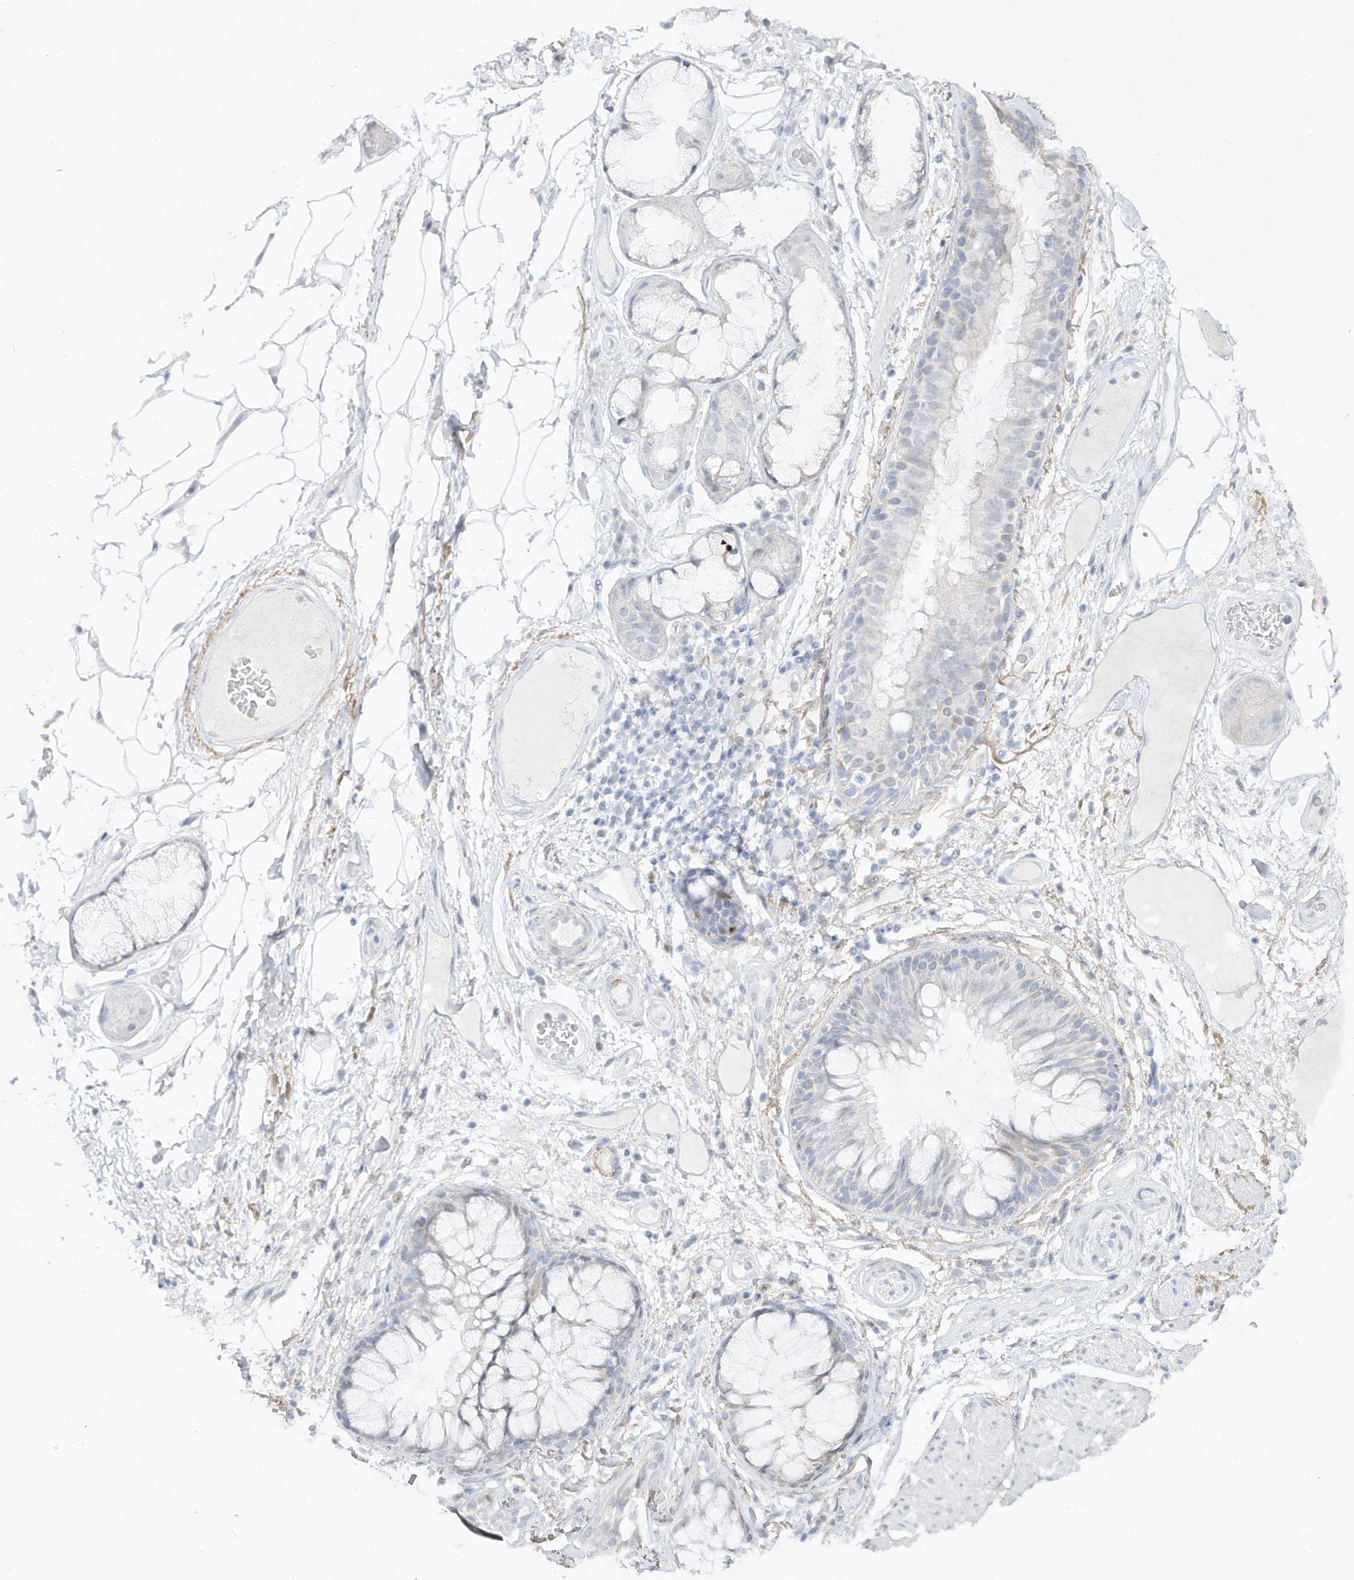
{"staining": {"intensity": "negative", "quantity": "none", "location": "none"}, "tissue": "adipose tissue", "cell_type": "Adipocytes", "image_type": "normal", "snomed": [{"axis": "morphology", "description": "Normal tissue, NOS"}, {"axis": "topography", "description": "Bronchus"}], "caption": "DAB (3,3'-diaminobenzidine) immunohistochemical staining of unremarkable adipose tissue displays no significant expression in adipocytes. (Brightfield microscopy of DAB (3,3'-diaminobenzidine) IHC at high magnification).", "gene": "DMKN", "patient": {"sex": "male", "age": 66}}